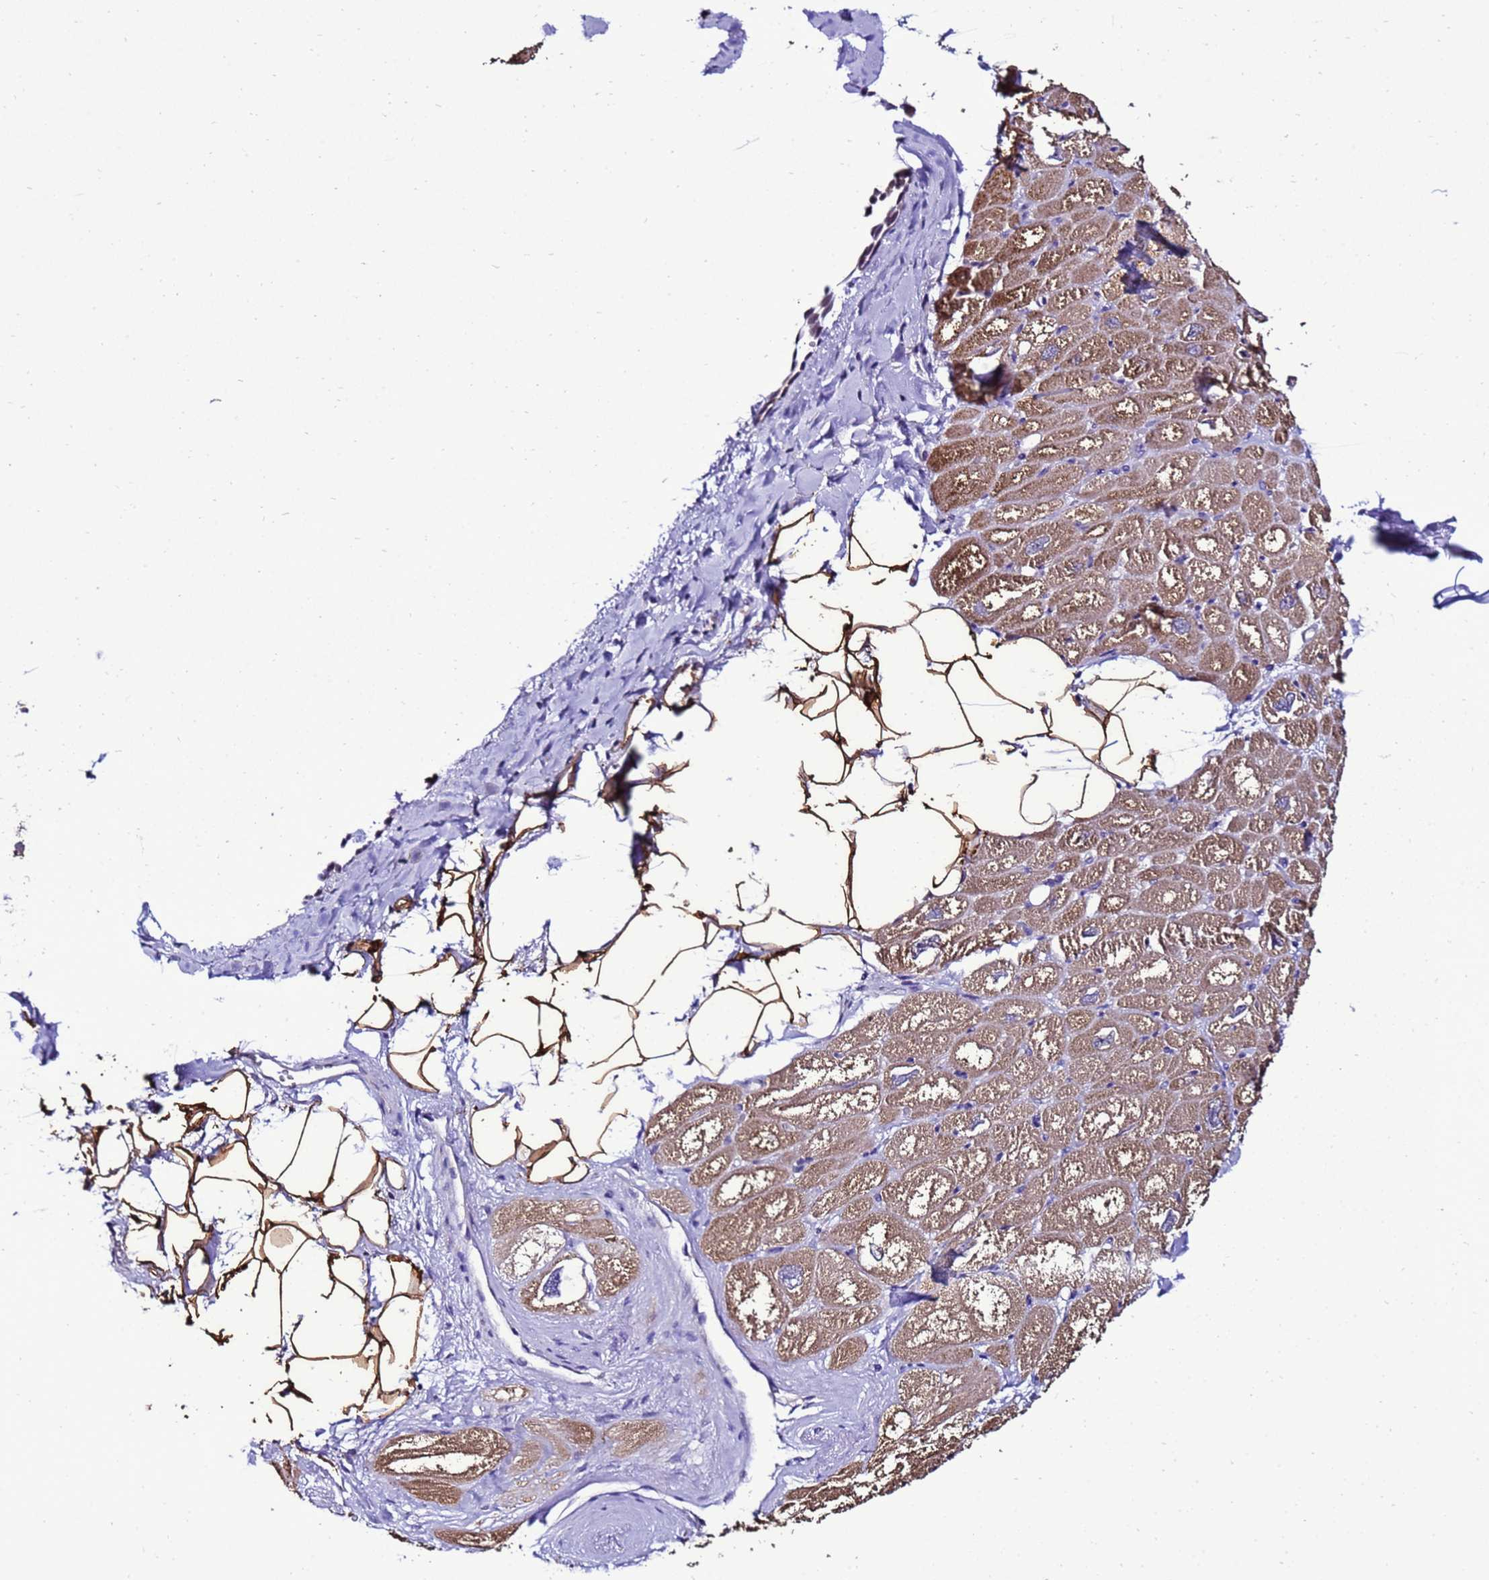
{"staining": {"intensity": "moderate", "quantity": ">75%", "location": "cytoplasmic/membranous"}, "tissue": "heart muscle", "cell_type": "Cardiomyocytes", "image_type": "normal", "snomed": [{"axis": "morphology", "description": "Normal tissue, NOS"}, {"axis": "topography", "description": "Heart"}], "caption": "Protein staining displays moderate cytoplasmic/membranous staining in about >75% of cardiomyocytes in benign heart muscle.", "gene": "DPH6", "patient": {"sex": "male", "age": 50}}